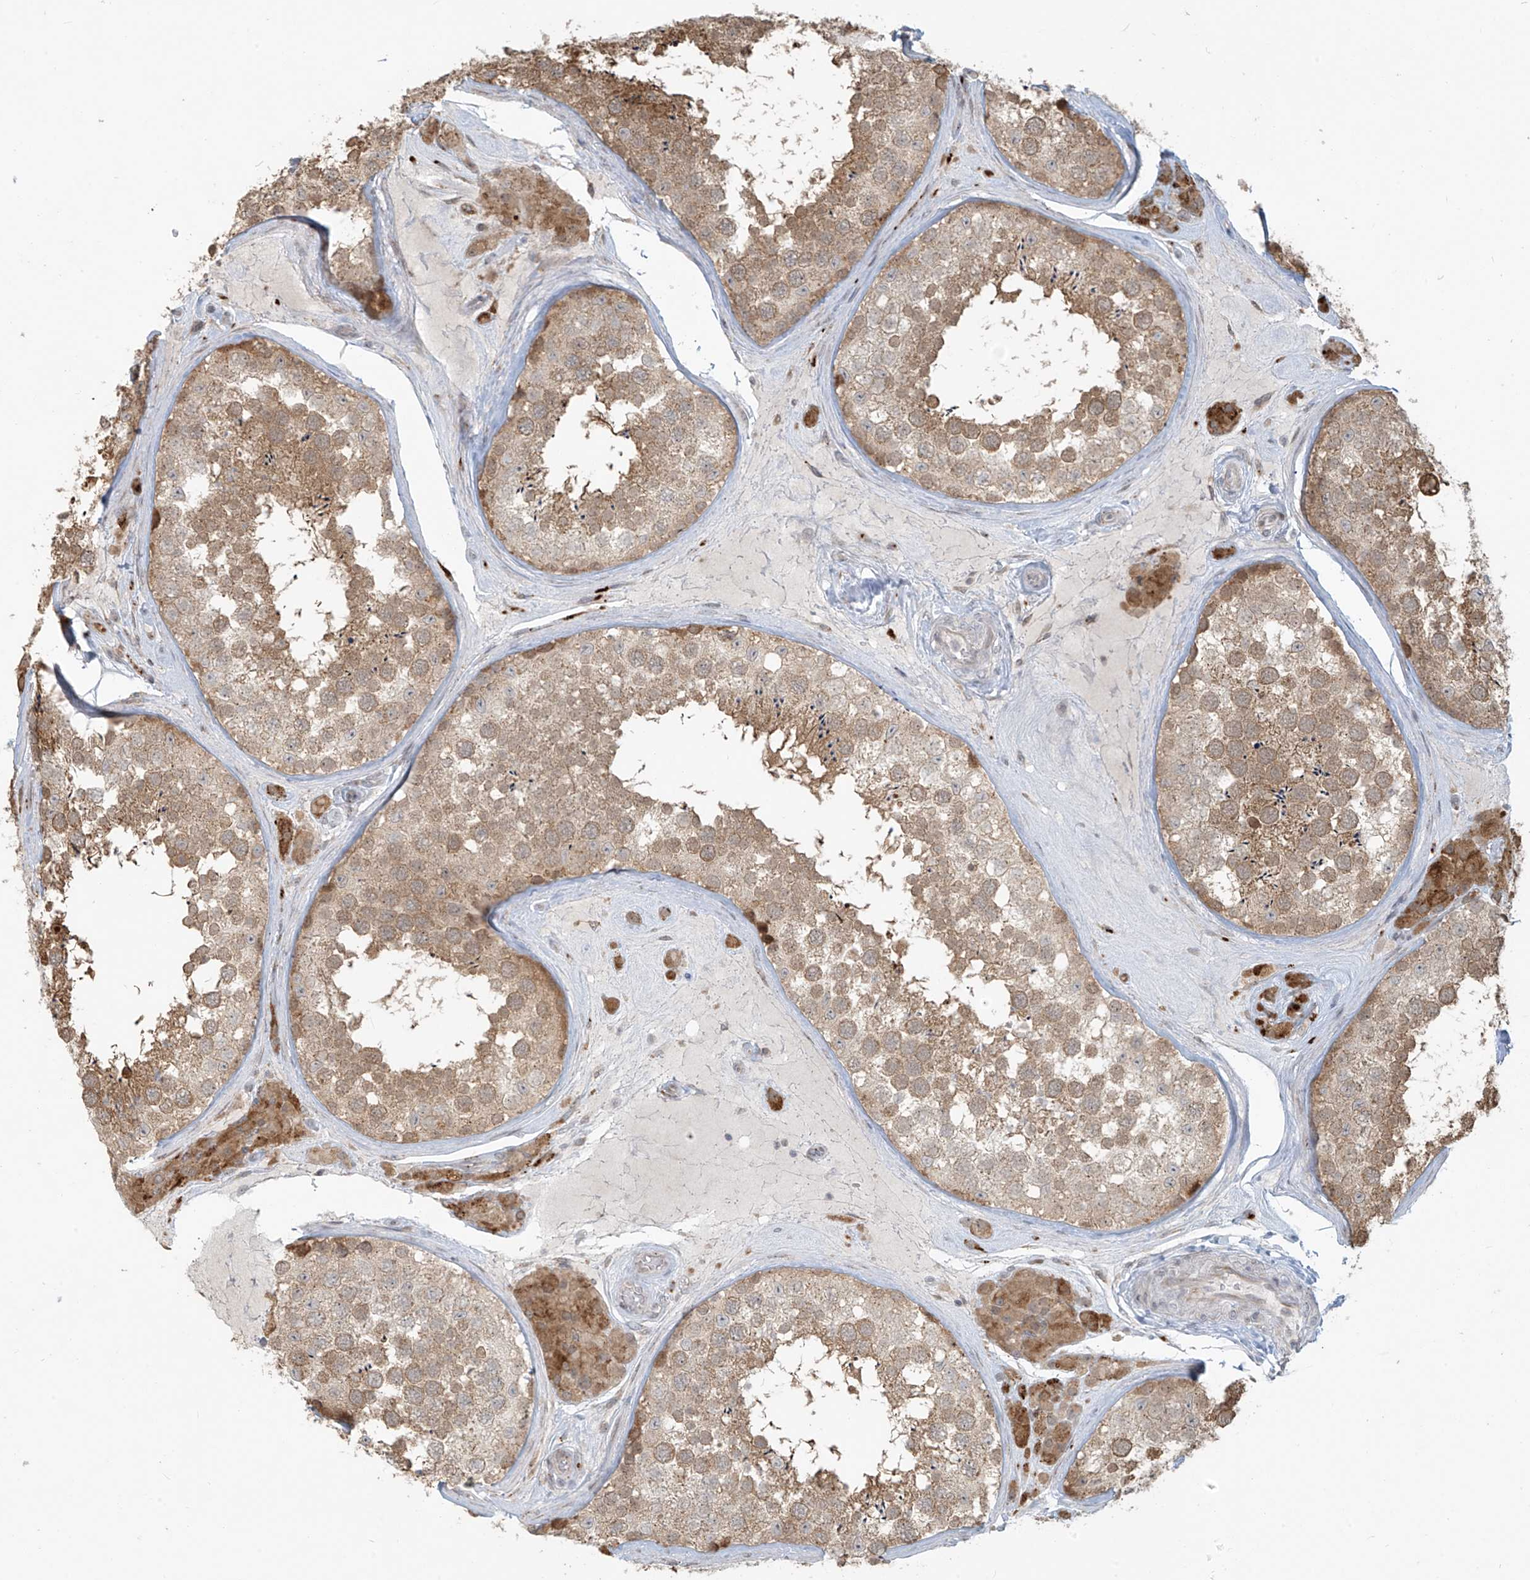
{"staining": {"intensity": "moderate", "quantity": ">75%", "location": "cytoplasmic/membranous"}, "tissue": "testis", "cell_type": "Cells in seminiferous ducts", "image_type": "normal", "snomed": [{"axis": "morphology", "description": "Normal tissue, NOS"}, {"axis": "topography", "description": "Testis"}], "caption": "DAB immunohistochemical staining of normal human testis reveals moderate cytoplasmic/membranous protein staining in about >75% of cells in seminiferous ducts.", "gene": "PLEKHM3", "patient": {"sex": "male", "age": 46}}